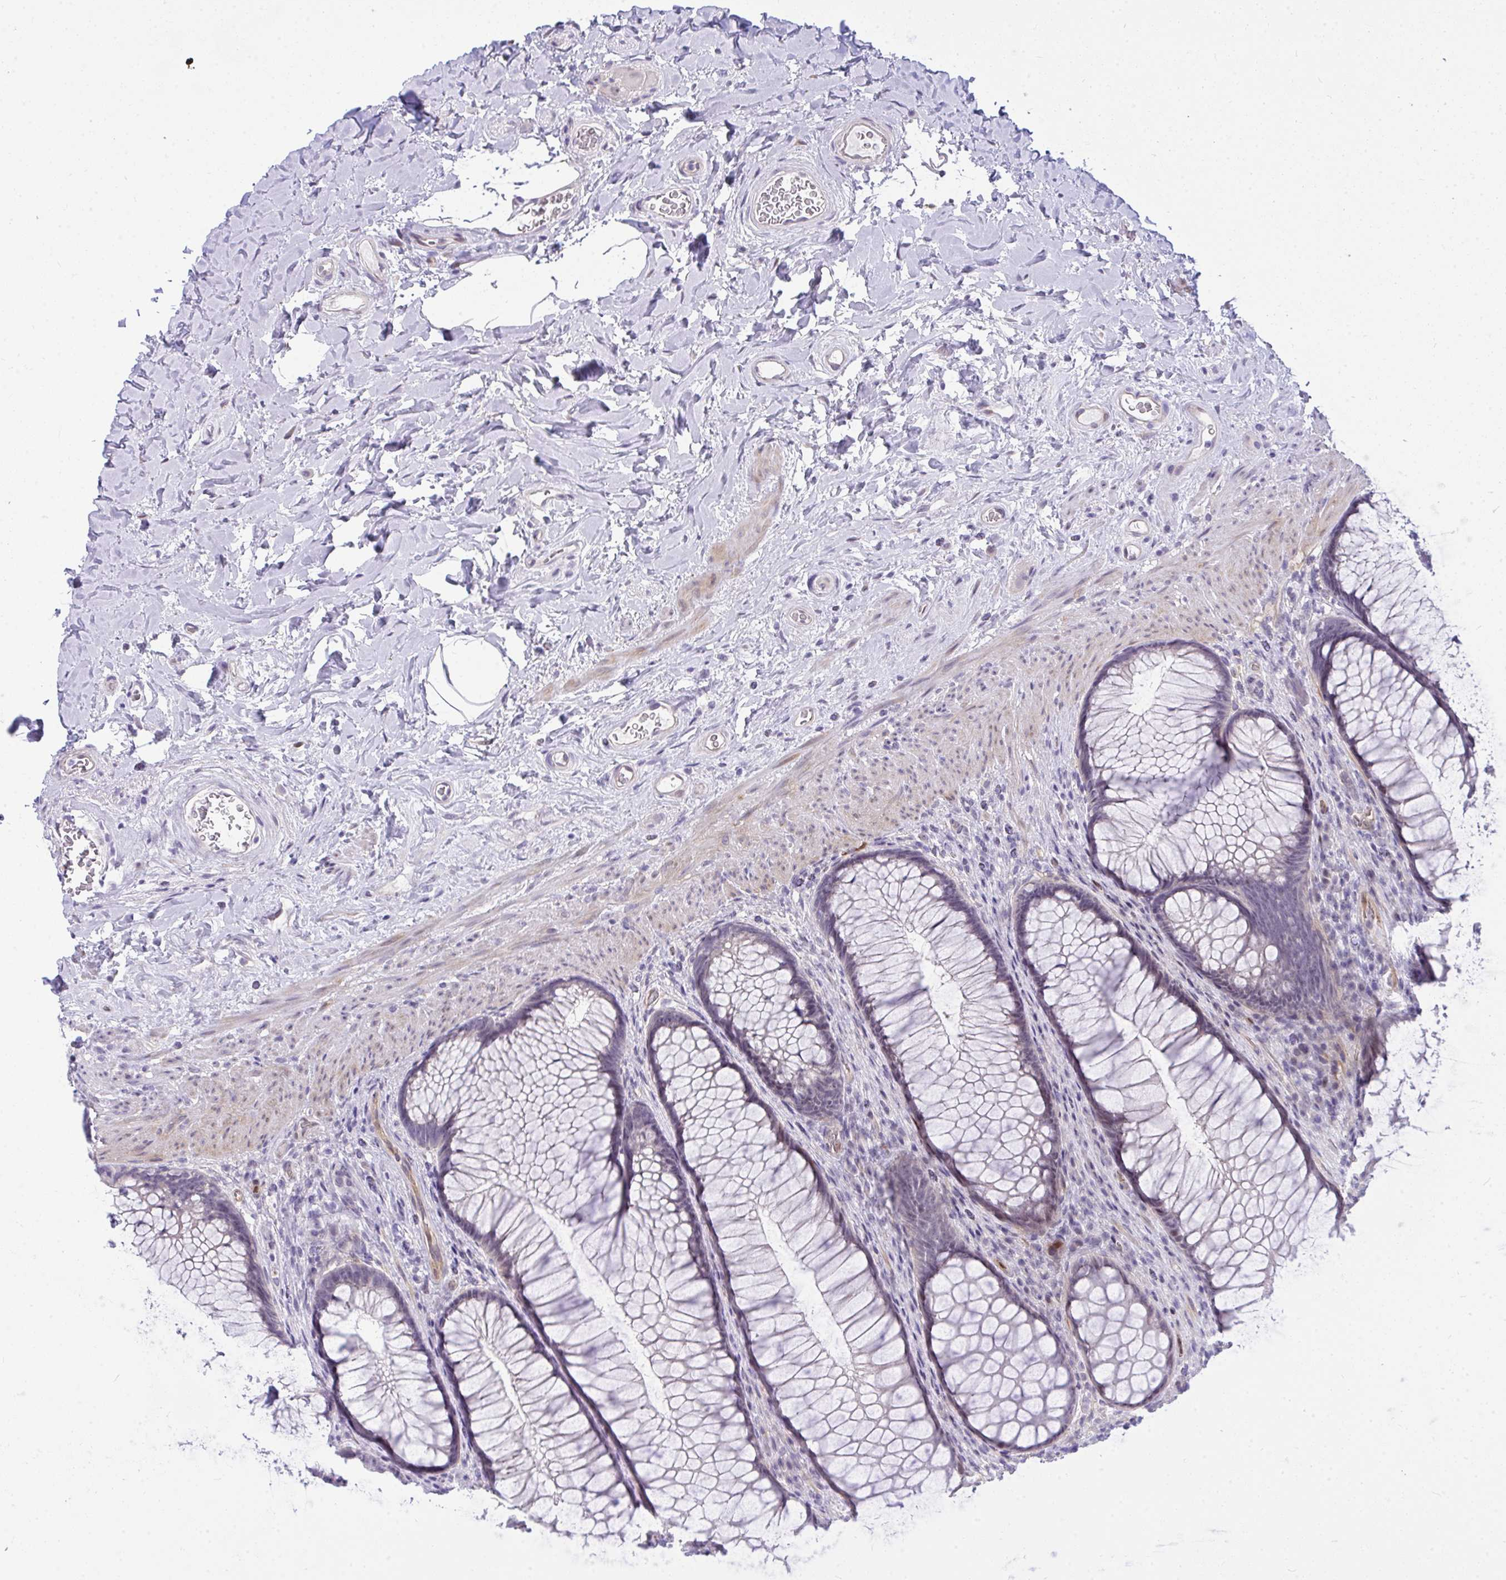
{"staining": {"intensity": "negative", "quantity": "none", "location": "none"}, "tissue": "rectum", "cell_type": "Glandular cells", "image_type": "normal", "snomed": [{"axis": "morphology", "description": "Normal tissue, NOS"}, {"axis": "topography", "description": "Rectum"}], "caption": "DAB (3,3'-diaminobenzidine) immunohistochemical staining of unremarkable human rectum exhibits no significant staining in glandular cells.", "gene": "NFXL1", "patient": {"sex": "male", "age": 53}}